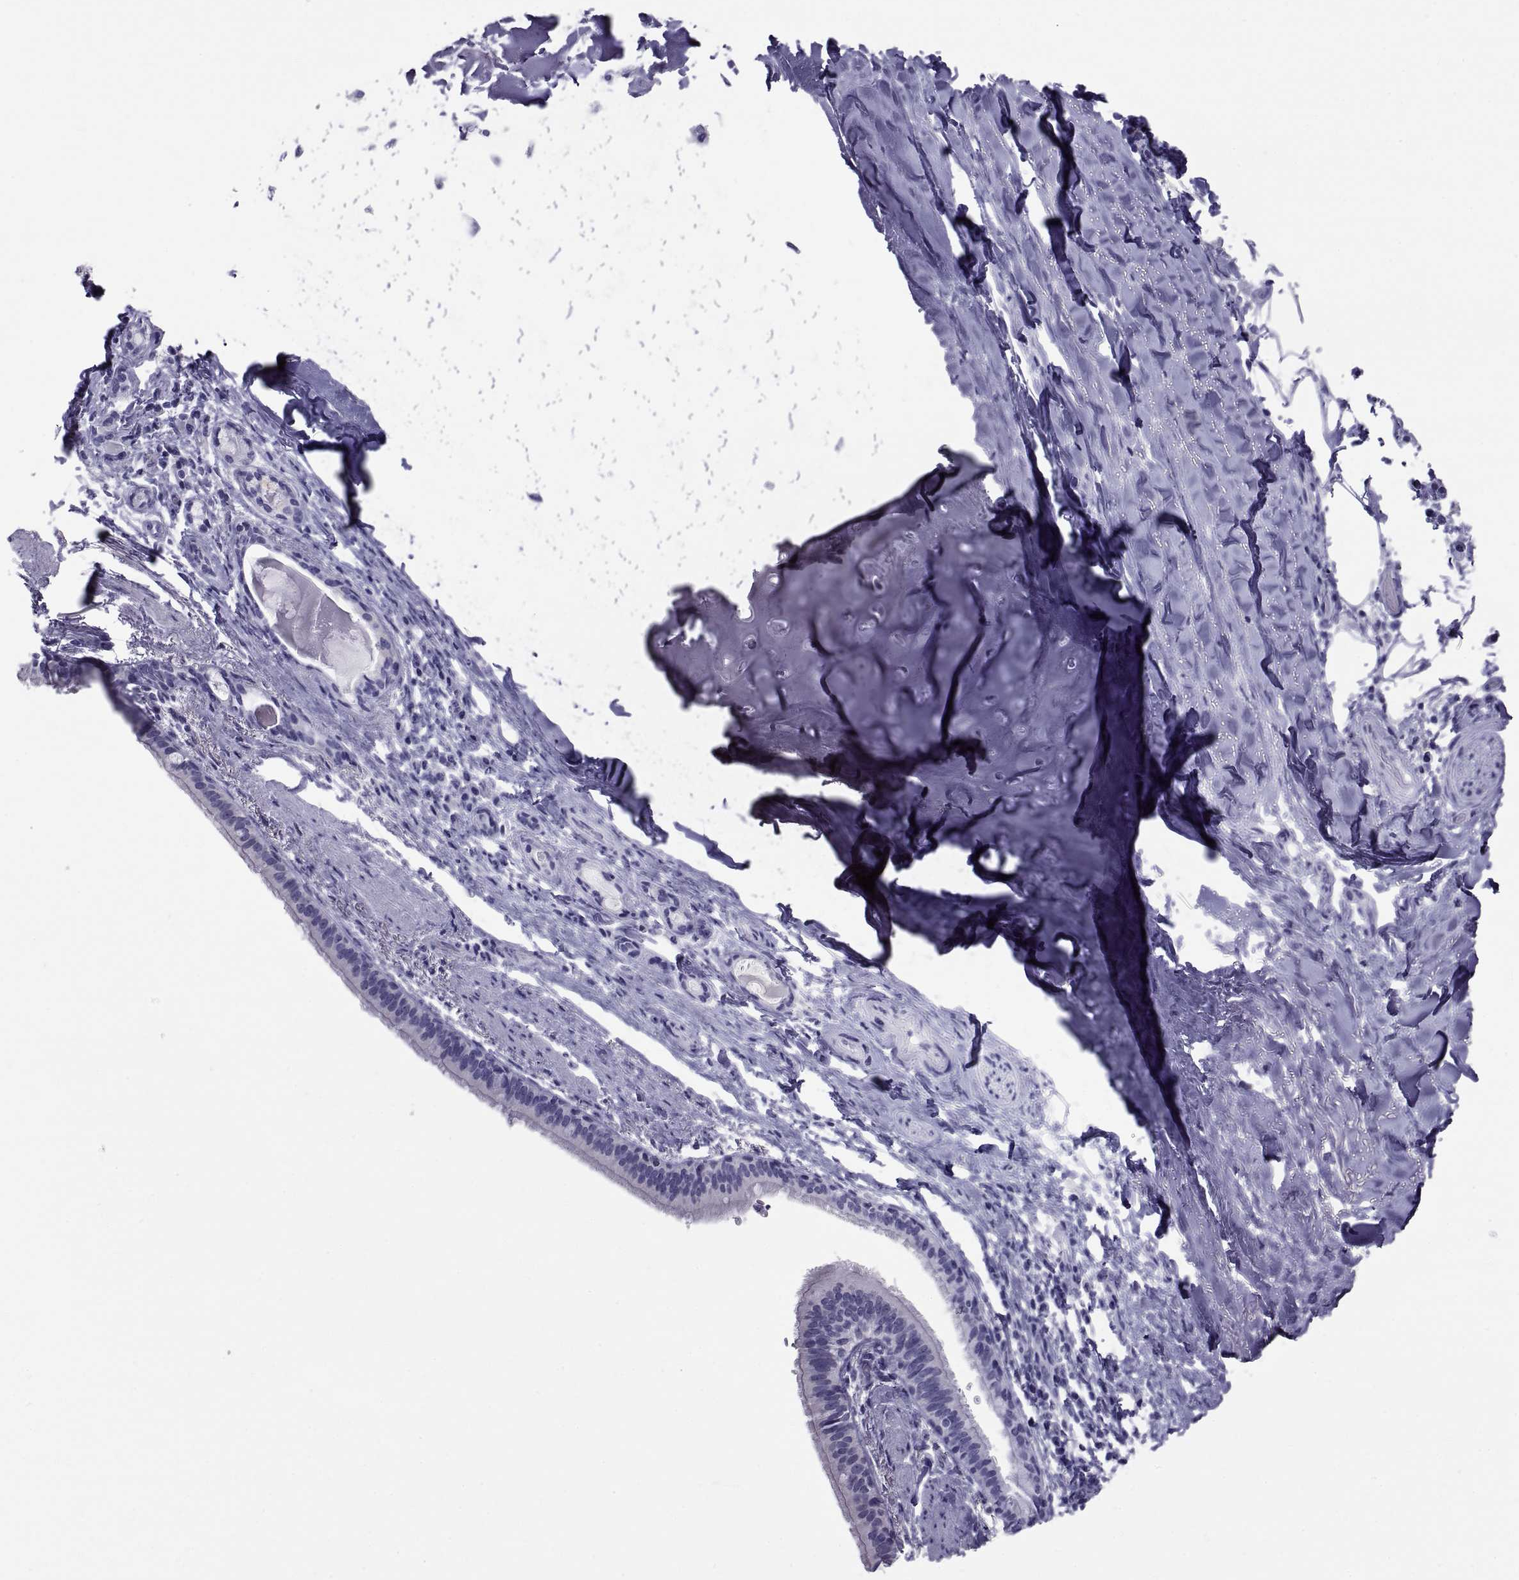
{"staining": {"intensity": "negative", "quantity": "none", "location": "none"}, "tissue": "bronchus", "cell_type": "Respiratory epithelial cells", "image_type": "normal", "snomed": [{"axis": "morphology", "description": "Normal tissue, NOS"}, {"axis": "morphology", "description": "Squamous cell carcinoma, NOS"}, {"axis": "topography", "description": "Bronchus"}, {"axis": "topography", "description": "Lung"}], "caption": "A high-resolution histopathology image shows immunohistochemistry staining of unremarkable bronchus, which demonstrates no significant expression in respiratory epithelial cells. (DAB IHC with hematoxylin counter stain).", "gene": "NPTX2", "patient": {"sex": "male", "age": 69}}